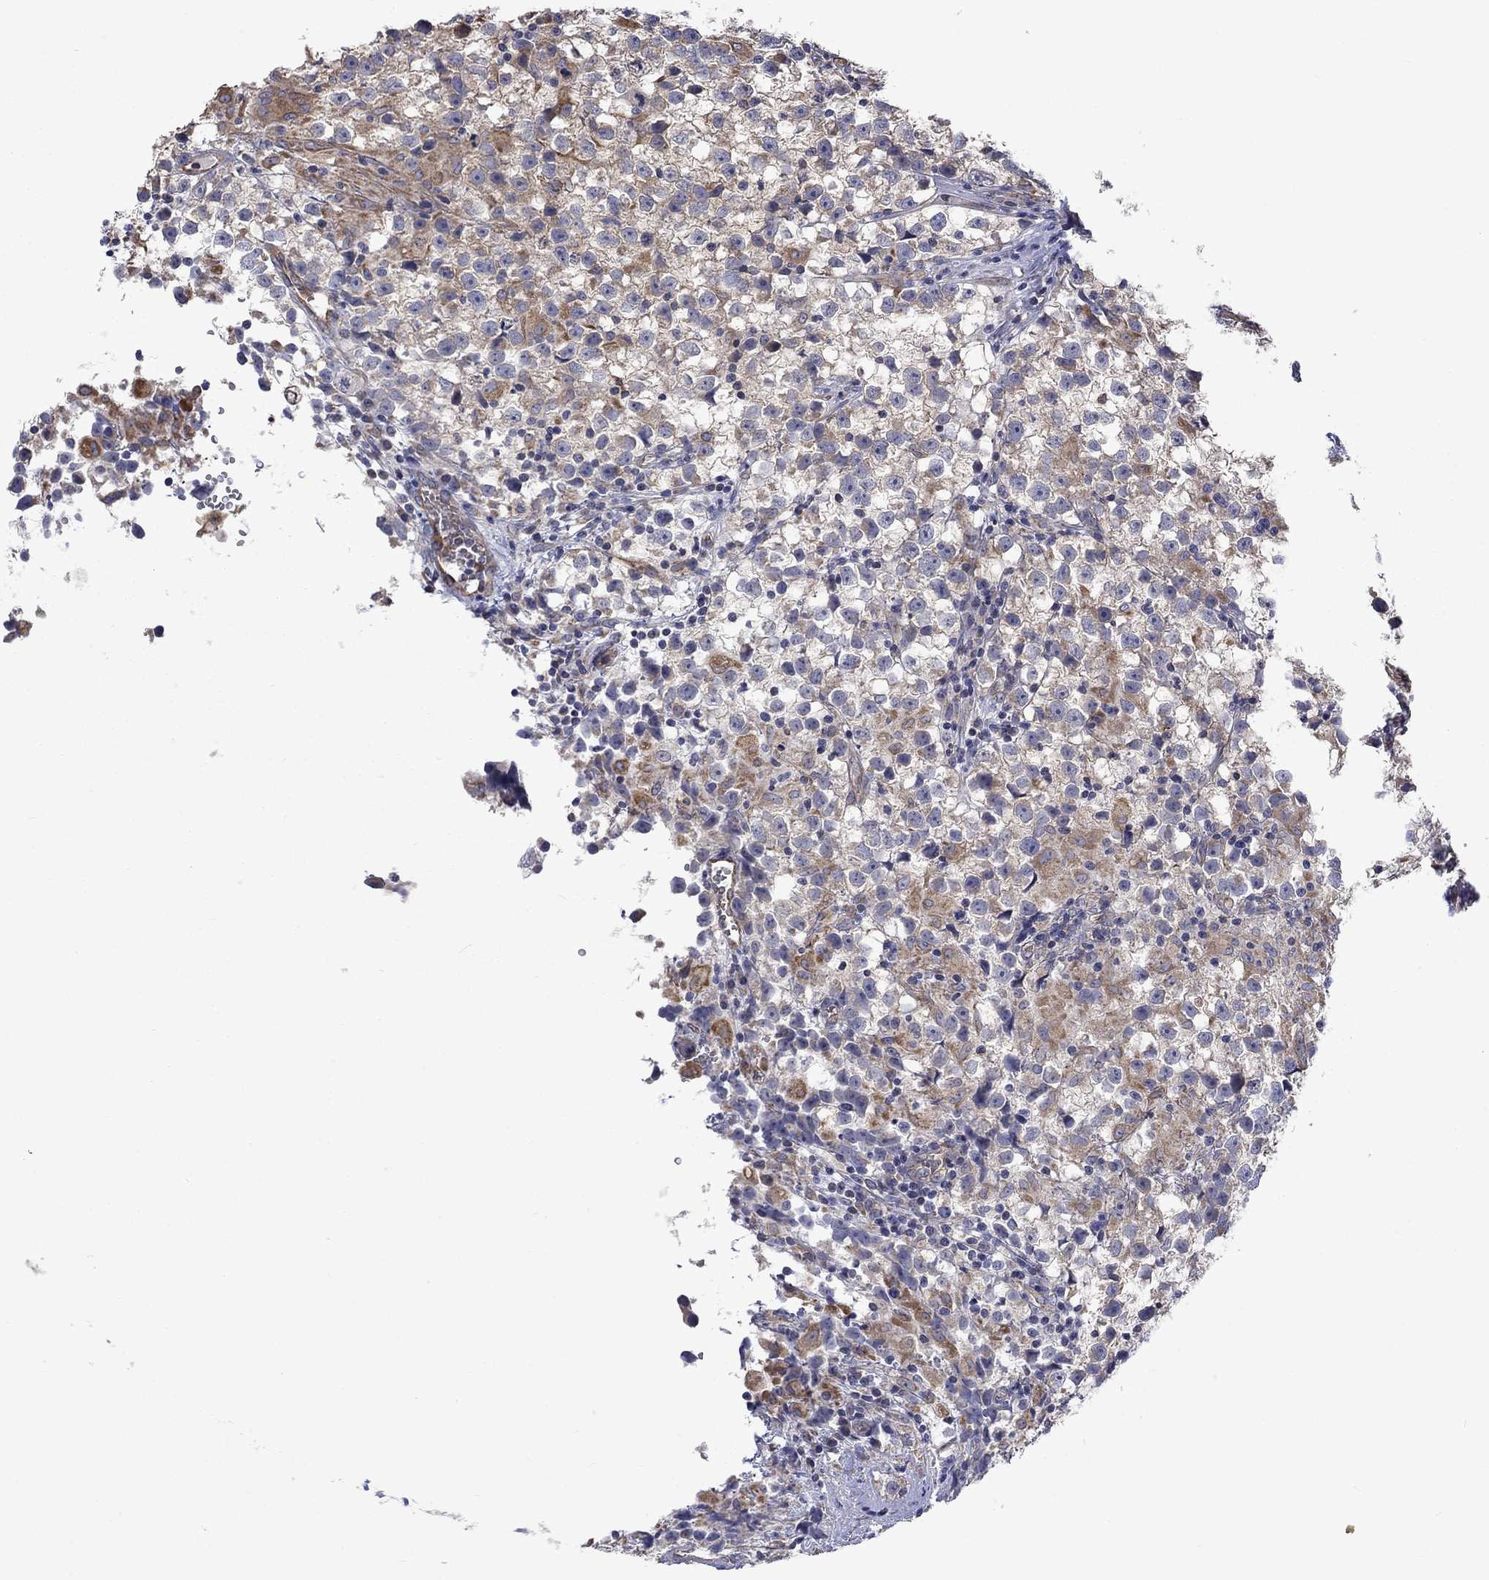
{"staining": {"intensity": "moderate", "quantity": "25%-75%", "location": "cytoplasmic/membranous"}, "tissue": "testis cancer", "cell_type": "Tumor cells", "image_type": "cancer", "snomed": [{"axis": "morphology", "description": "Seminoma, NOS"}, {"axis": "topography", "description": "Testis"}], "caption": "Tumor cells display moderate cytoplasmic/membranous positivity in about 25%-75% of cells in testis cancer (seminoma). (IHC, brightfield microscopy, high magnification).", "gene": "CAMKK2", "patient": {"sex": "male", "age": 31}}